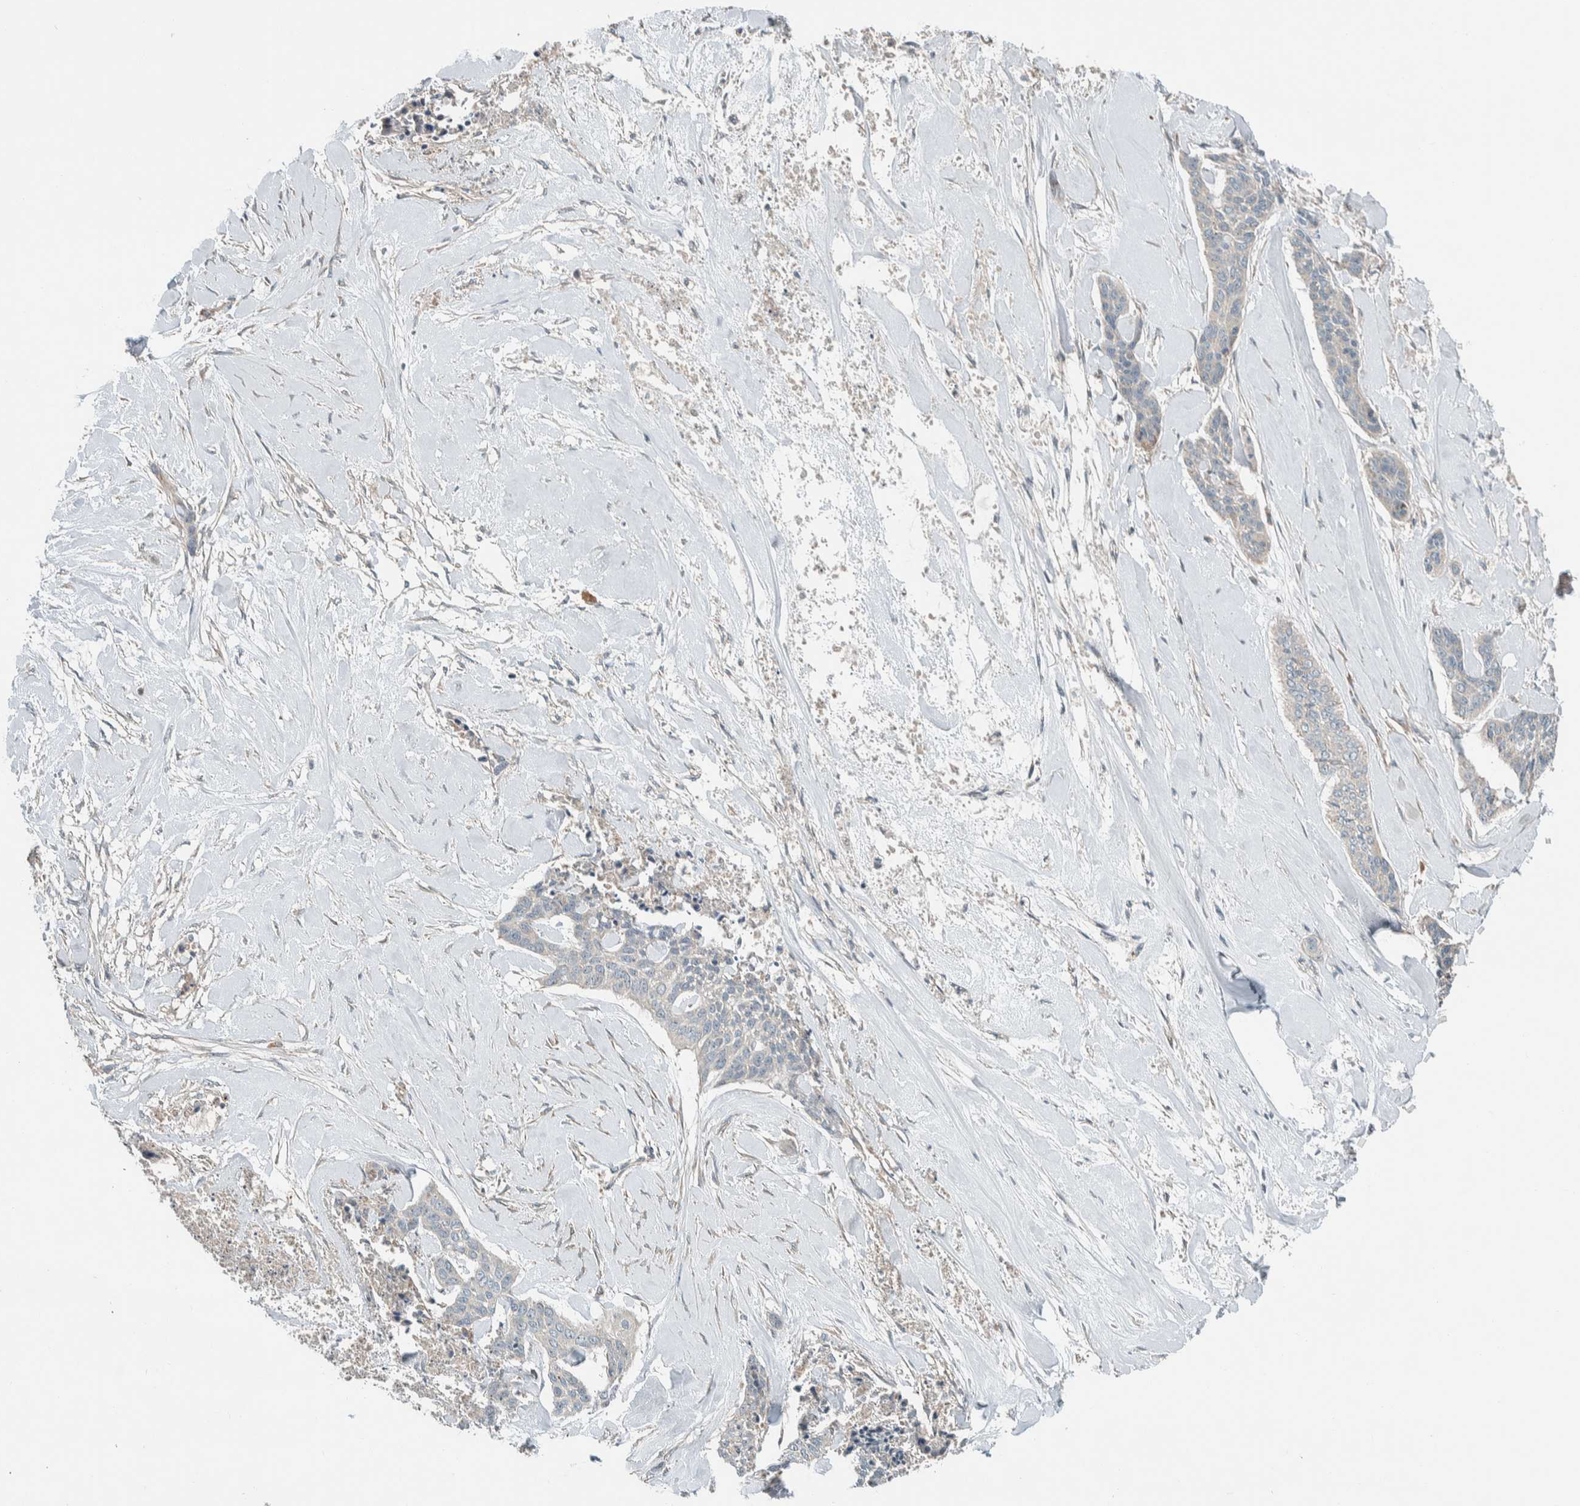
{"staining": {"intensity": "negative", "quantity": "none", "location": "none"}, "tissue": "skin cancer", "cell_type": "Tumor cells", "image_type": "cancer", "snomed": [{"axis": "morphology", "description": "Basal cell carcinoma"}, {"axis": "topography", "description": "Skin"}], "caption": "IHC photomicrograph of human basal cell carcinoma (skin) stained for a protein (brown), which exhibits no positivity in tumor cells. Brightfield microscopy of immunohistochemistry stained with DAB (brown) and hematoxylin (blue), captured at high magnification.", "gene": "SLFN12L", "patient": {"sex": "female", "age": 64}}